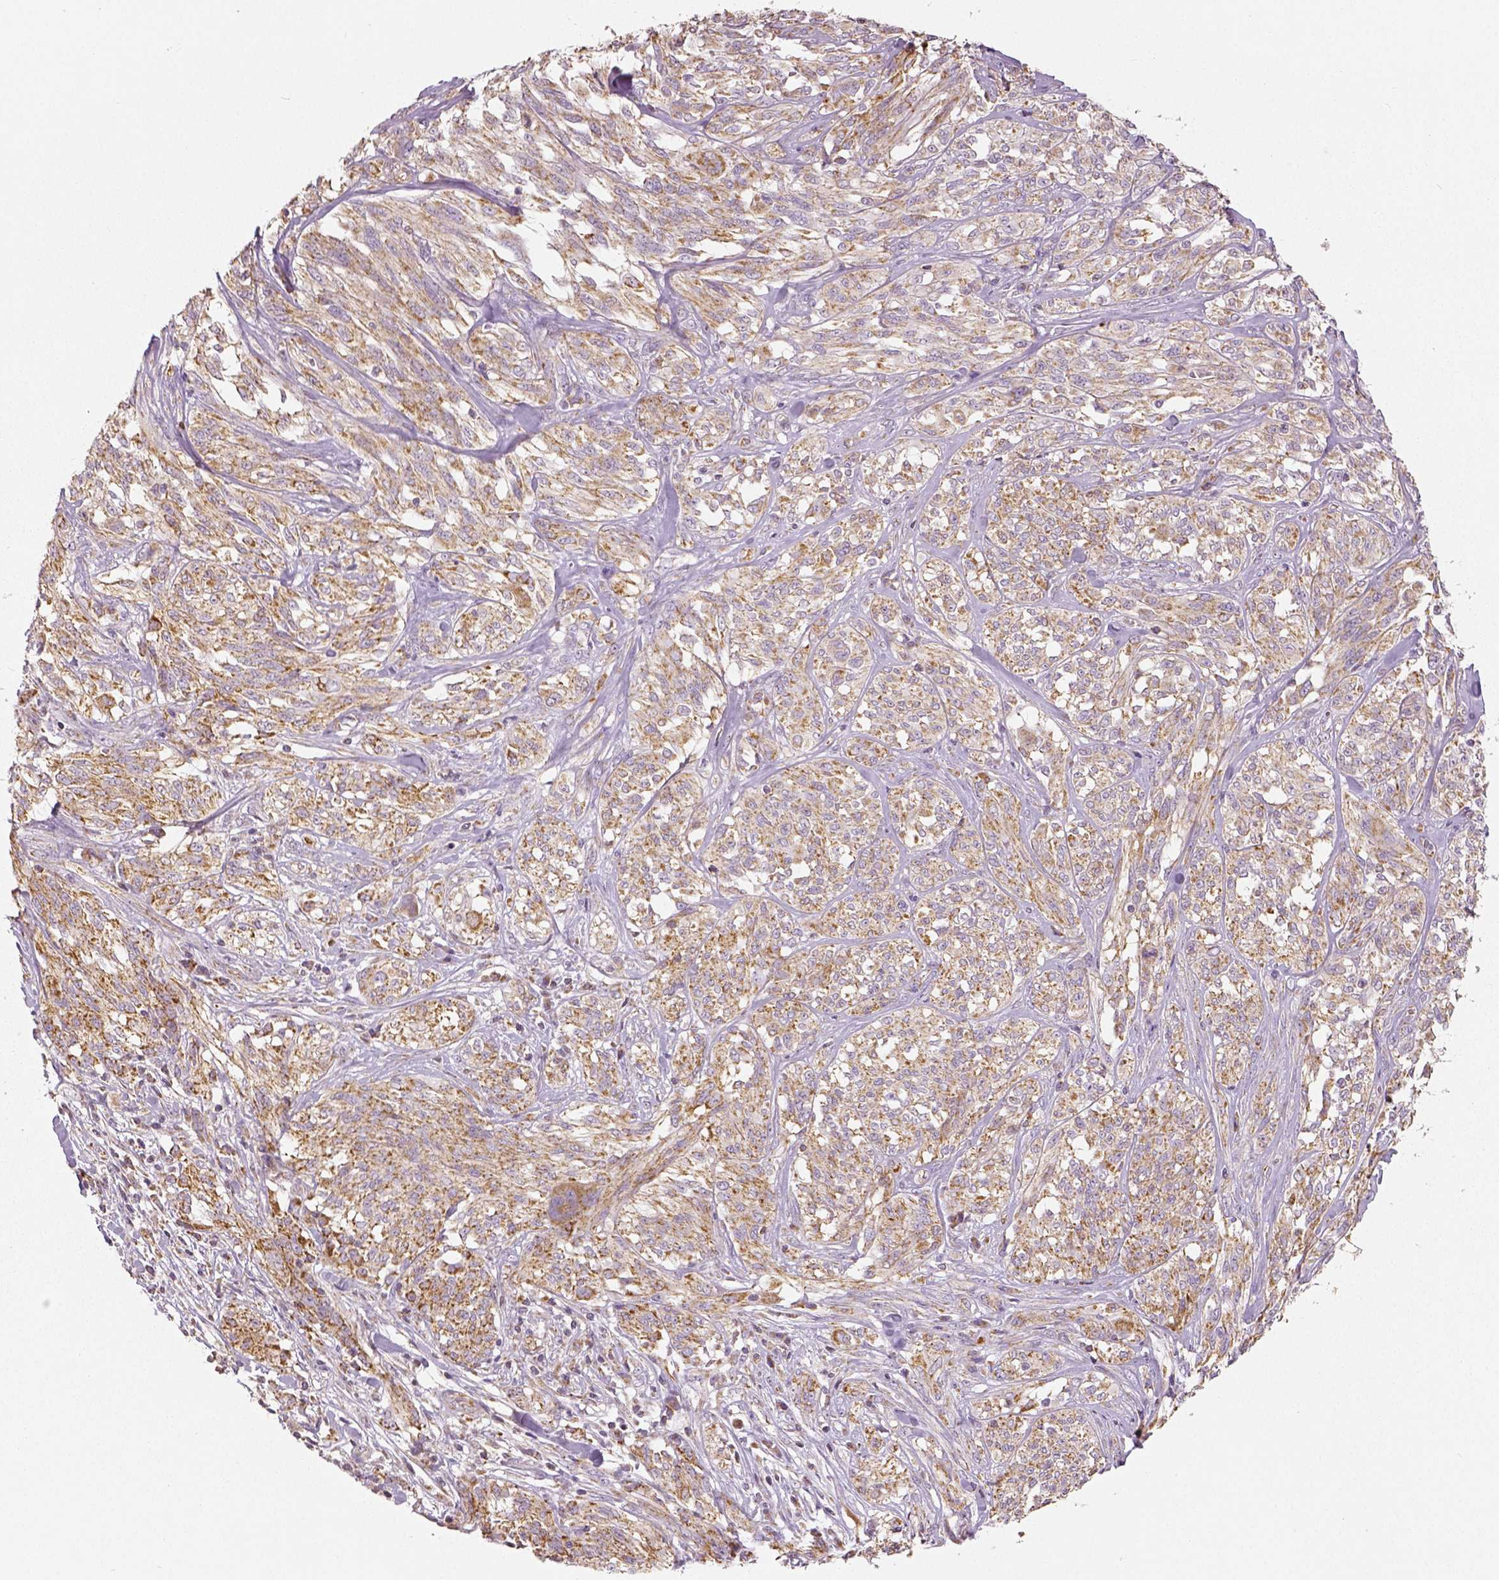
{"staining": {"intensity": "moderate", "quantity": "25%-75%", "location": "cytoplasmic/membranous"}, "tissue": "melanoma", "cell_type": "Tumor cells", "image_type": "cancer", "snomed": [{"axis": "morphology", "description": "Malignant melanoma, NOS"}, {"axis": "topography", "description": "Skin"}], "caption": "The immunohistochemical stain shows moderate cytoplasmic/membranous expression in tumor cells of malignant melanoma tissue. The staining was performed using DAB to visualize the protein expression in brown, while the nuclei were stained in blue with hematoxylin (Magnification: 20x).", "gene": "PGAM5", "patient": {"sex": "female", "age": 91}}